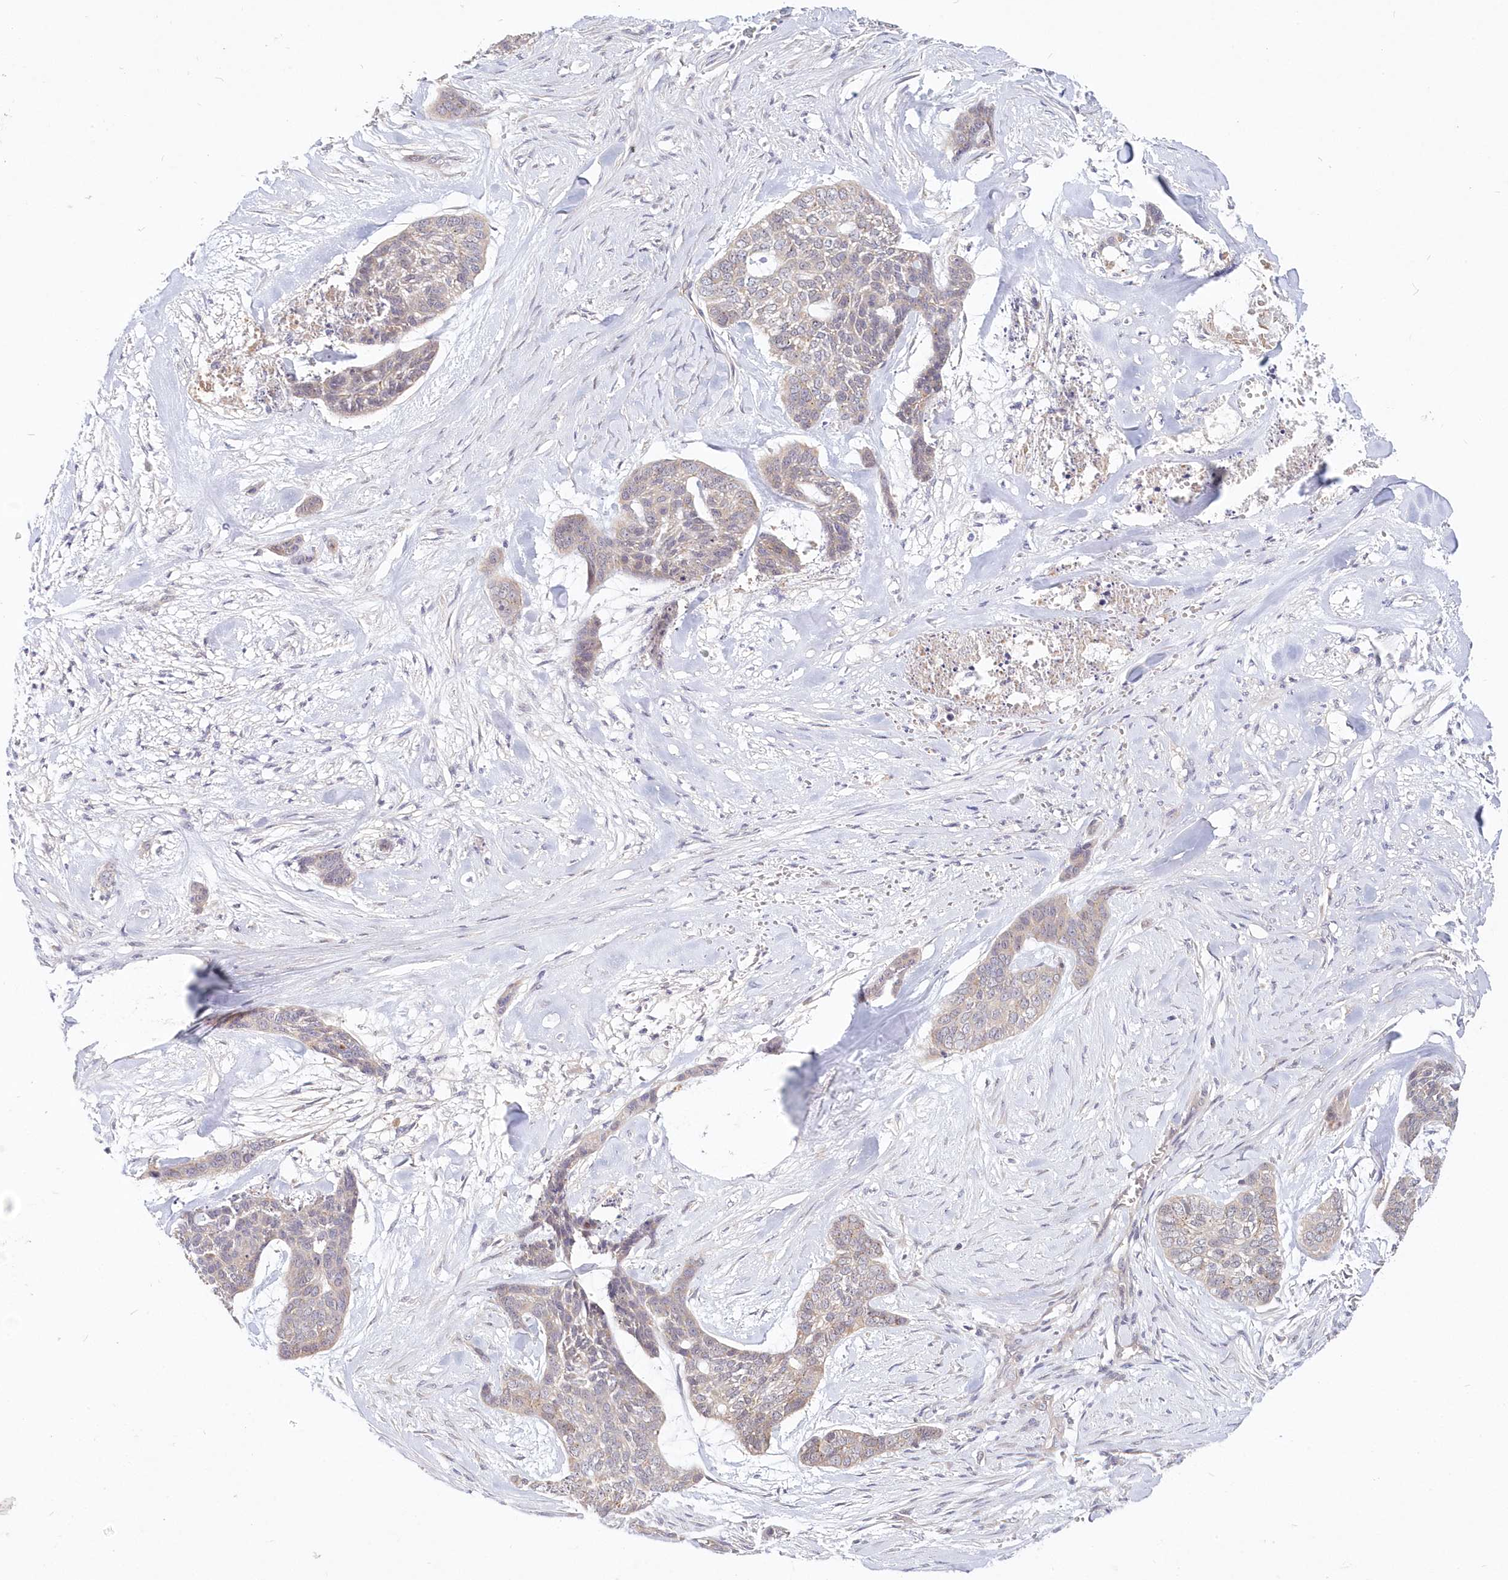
{"staining": {"intensity": "weak", "quantity": "<25%", "location": "cytoplasmic/membranous"}, "tissue": "skin cancer", "cell_type": "Tumor cells", "image_type": "cancer", "snomed": [{"axis": "morphology", "description": "Basal cell carcinoma"}, {"axis": "topography", "description": "Skin"}], "caption": "Tumor cells show no significant positivity in skin cancer.", "gene": "KATNA1", "patient": {"sex": "female", "age": 64}}